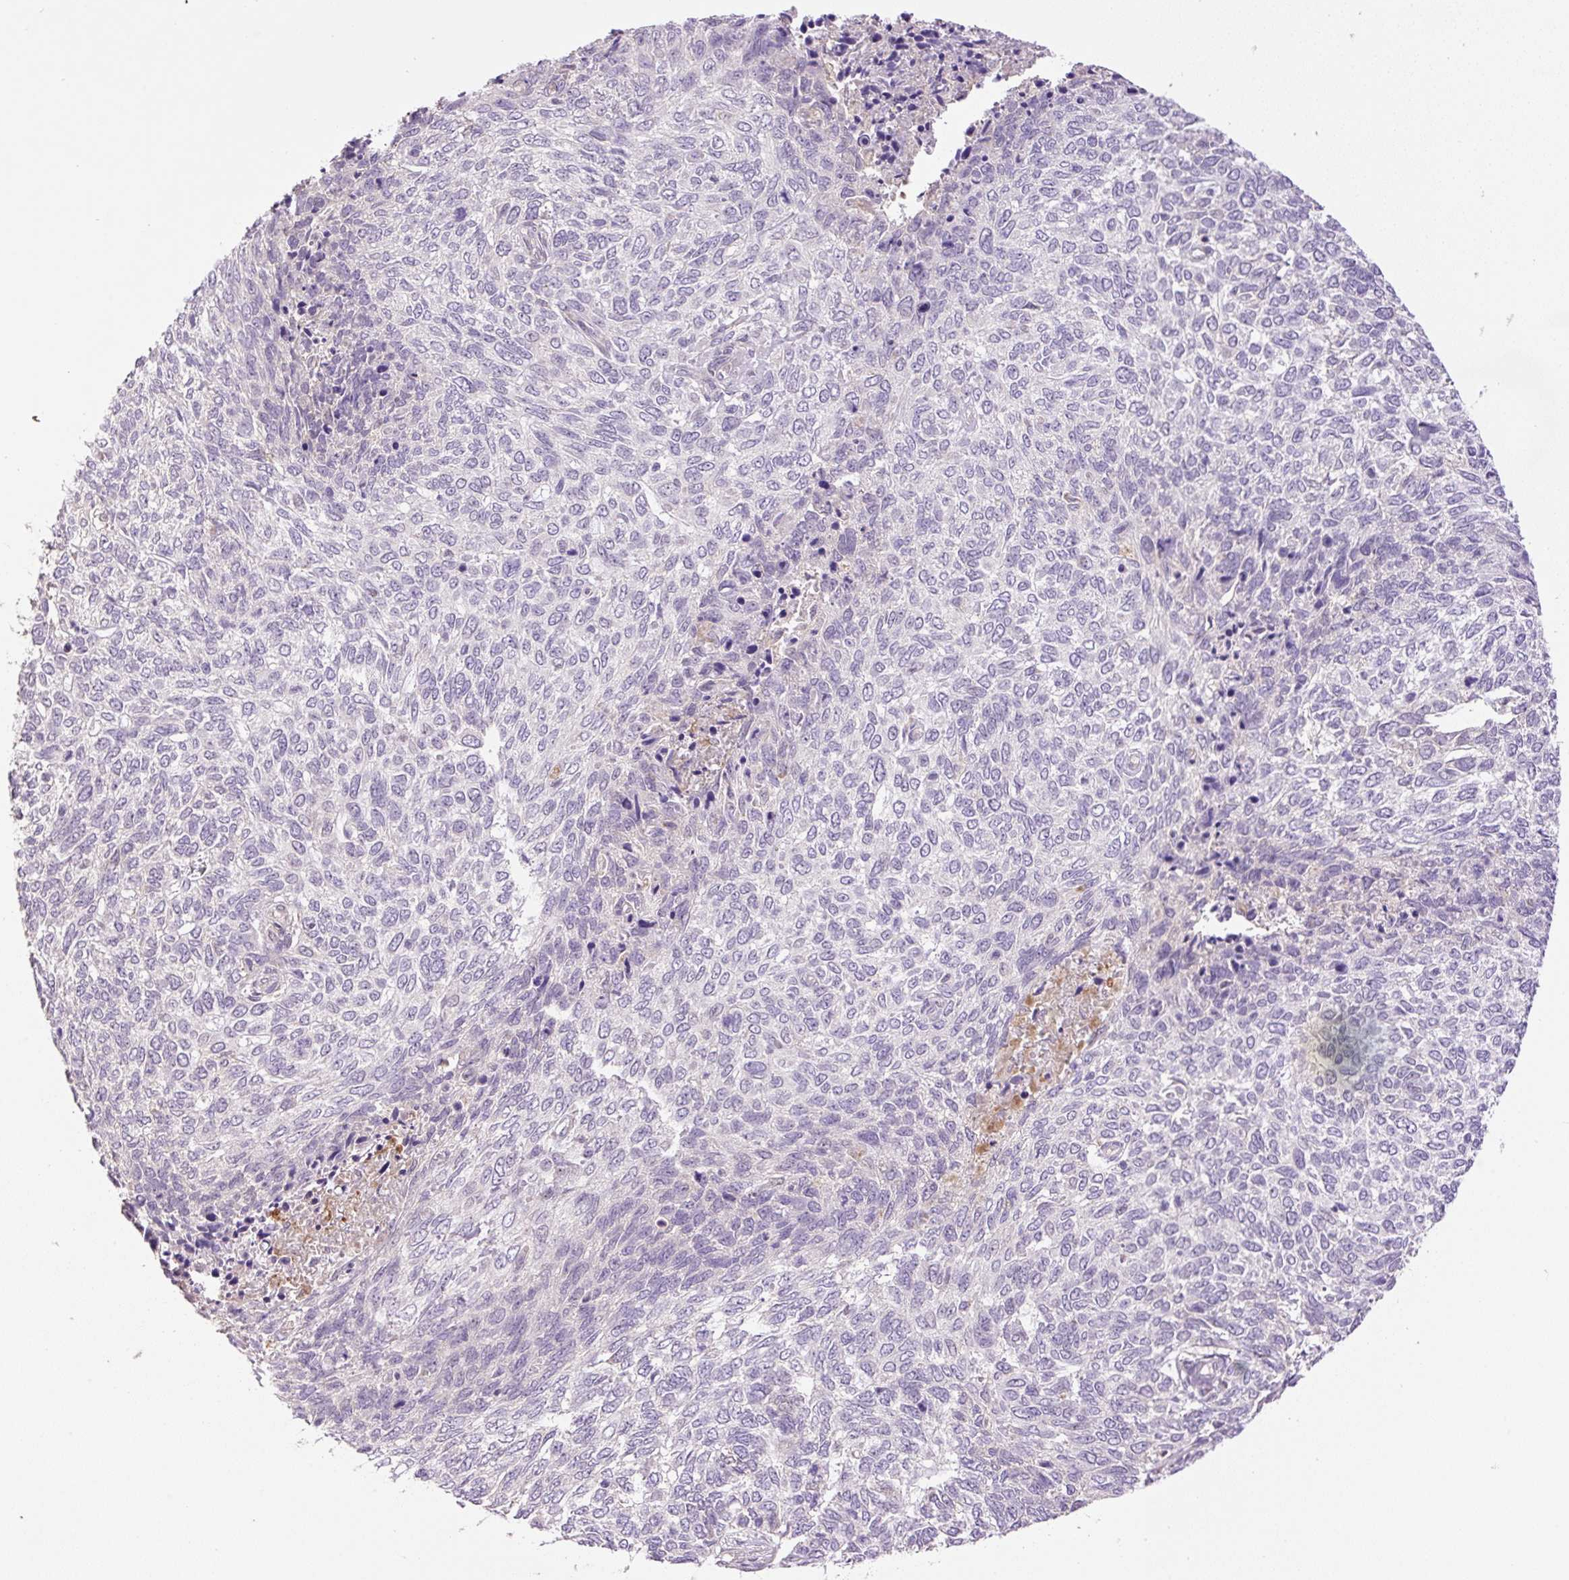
{"staining": {"intensity": "negative", "quantity": "none", "location": "none"}, "tissue": "skin cancer", "cell_type": "Tumor cells", "image_type": "cancer", "snomed": [{"axis": "morphology", "description": "Basal cell carcinoma"}, {"axis": "topography", "description": "Skin"}], "caption": "The IHC image has no significant staining in tumor cells of skin cancer (basal cell carcinoma) tissue.", "gene": "HABP4", "patient": {"sex": "female", "age": 65}}